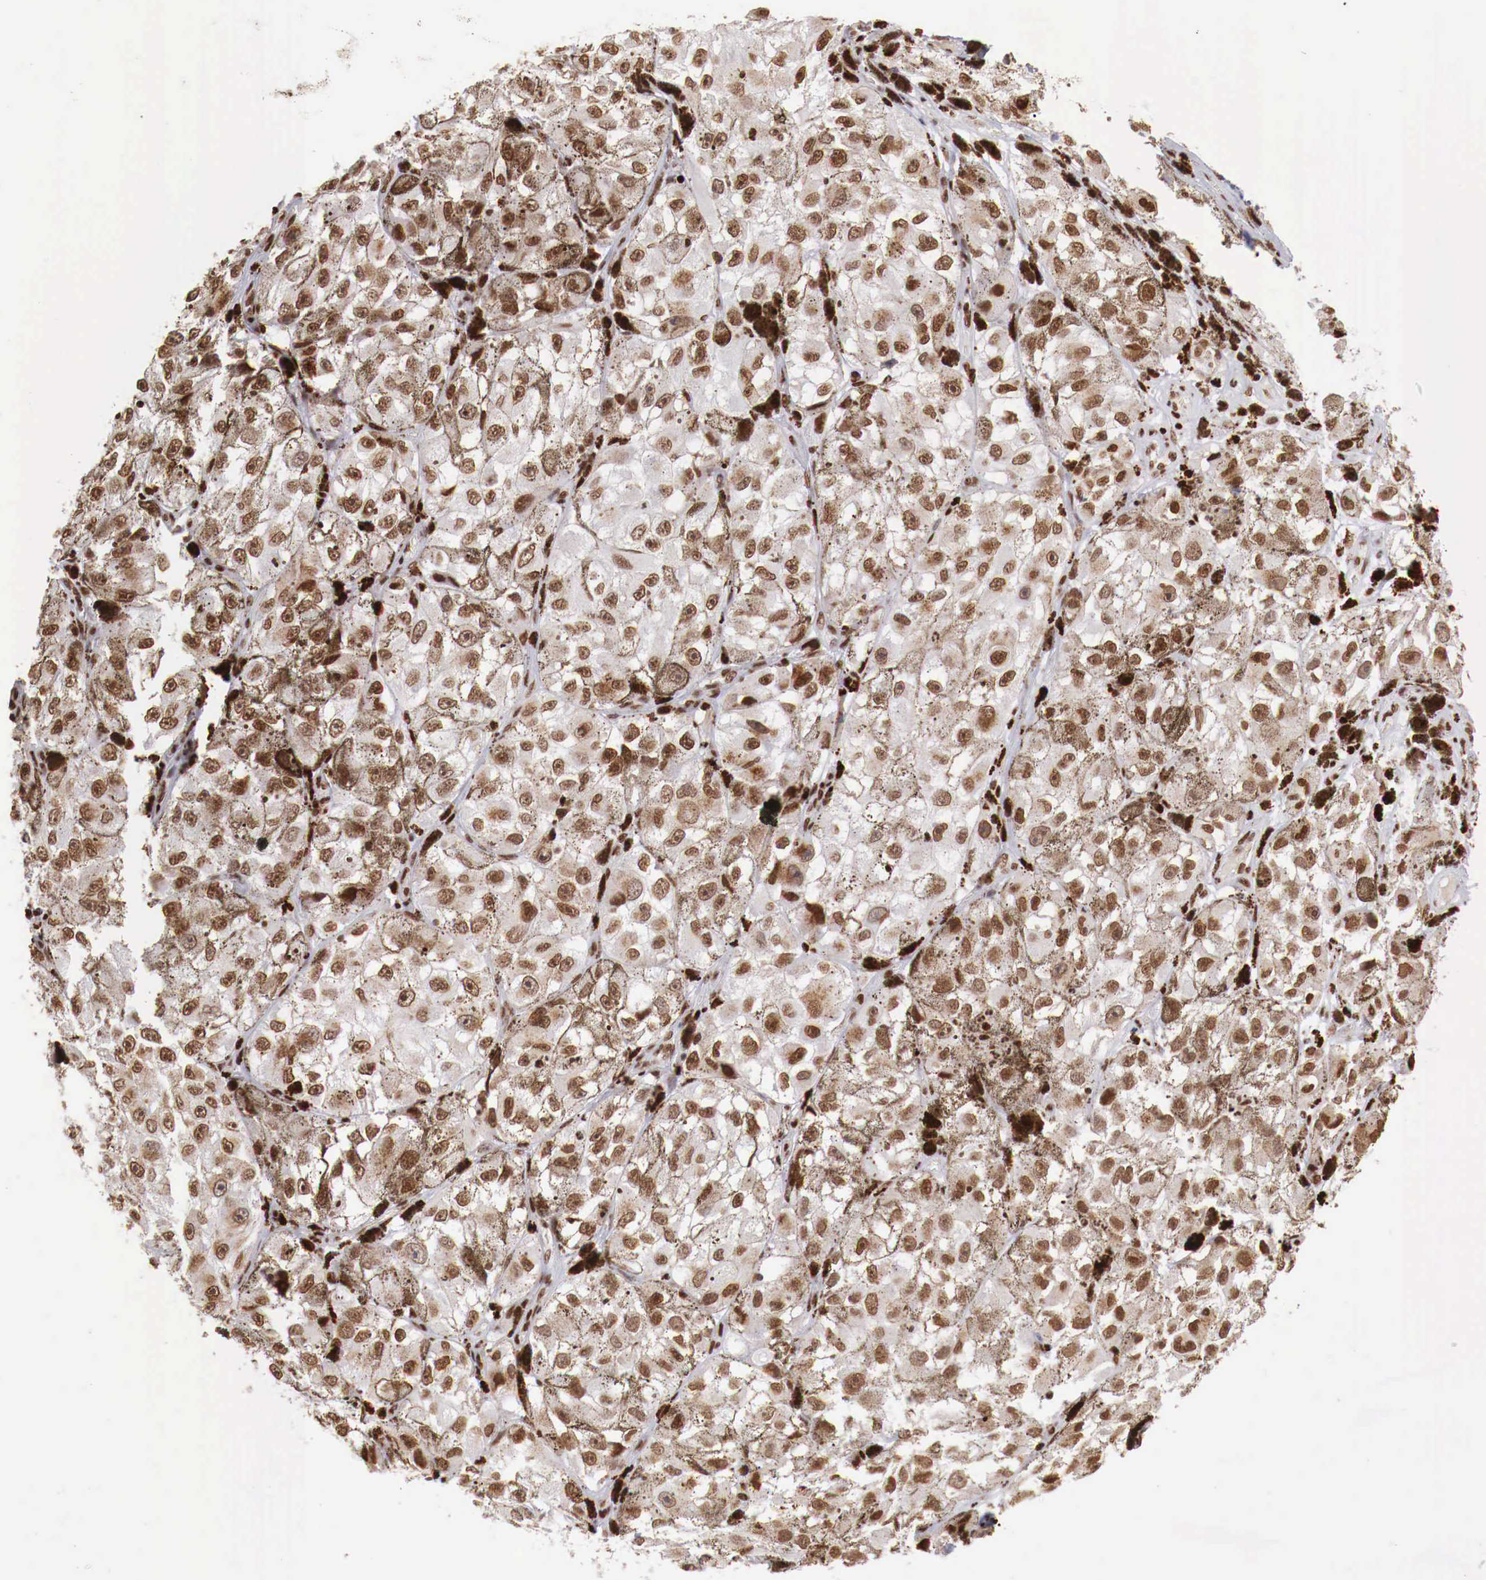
{"staining": {"intensity": "strong", "quantity": ">75%", "location": "nuclear"}, "tissue": "melanoma", "cell_type": "Tumor cells", "image_type": "cancer", "snomed": [{"axis": "morphology", "description": "Malignant melanoma, NOS"}, {"axis": "topography", "description": "Skin"}], "caption": "Protein staining of melanoma tissue displays strong nuclear staining in approximately >75% of tumor cells. (brown staining indicates protein expression, while blue staining denotes nuclei).", "gene": "MAX", "patient": {"sex": "male", "age": 67}}